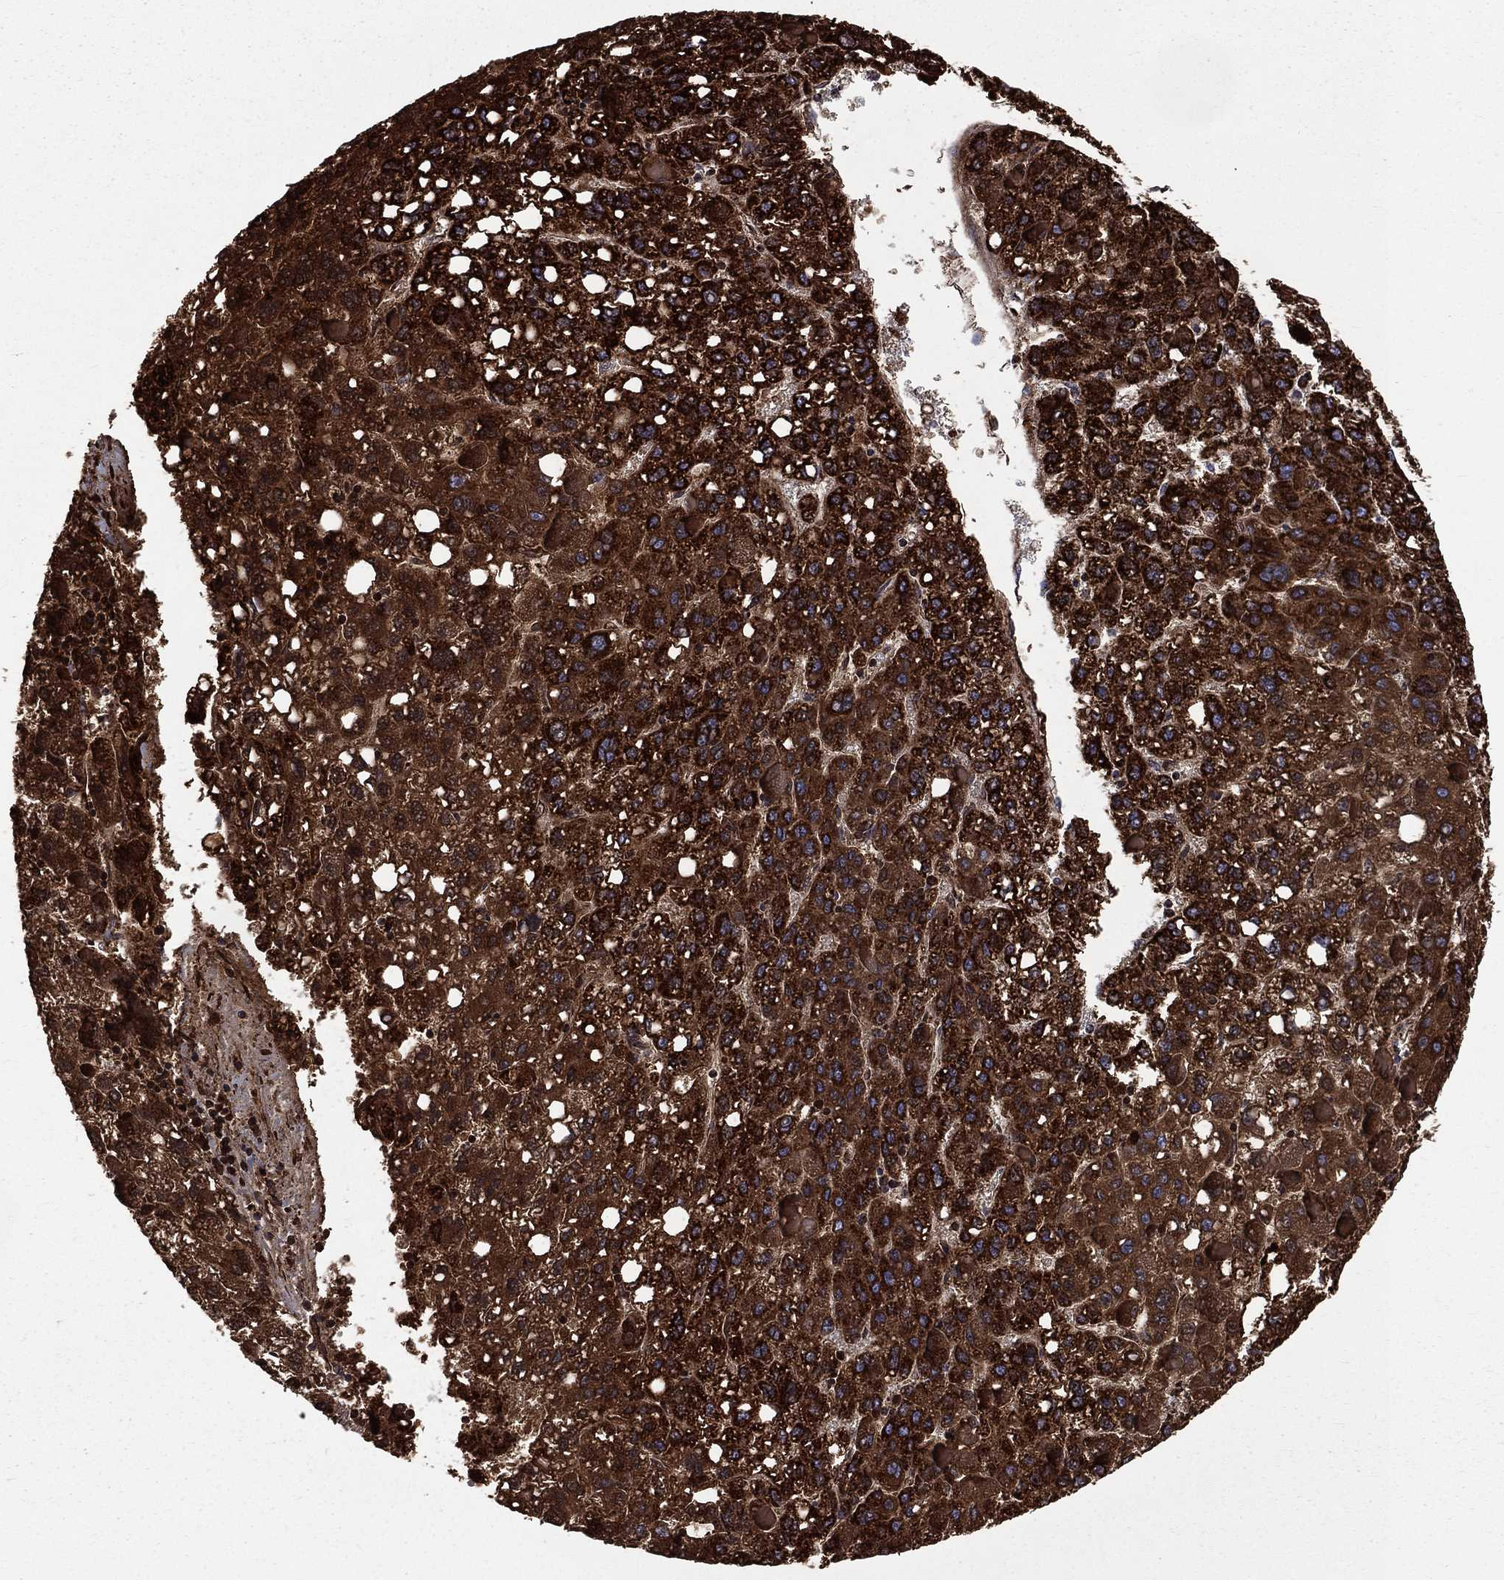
{"staining": {"intensity": "strong", "quantity": ">75%", "location": "cytoplasmic/membranous"}, "tissue": "liver cancer", "cell_type": "Tumor cells", "image_type": "cancer", "snomed": [{"axis": "morphology", "description": "Carcinoma, Hepatocellular, NOS"}, {"axis": "topography", "description": "Liver"}], "caption": "IHC (DAB (3,3'-diaminobenzidine)) staining of human liver hepatocellular carcinoma demonstrates strong cytoplasmic/membranous protein expression in approximately >75% of tumor cells.", "gene": "GOT2", "patient": {"sex": "female", "age": 82}}